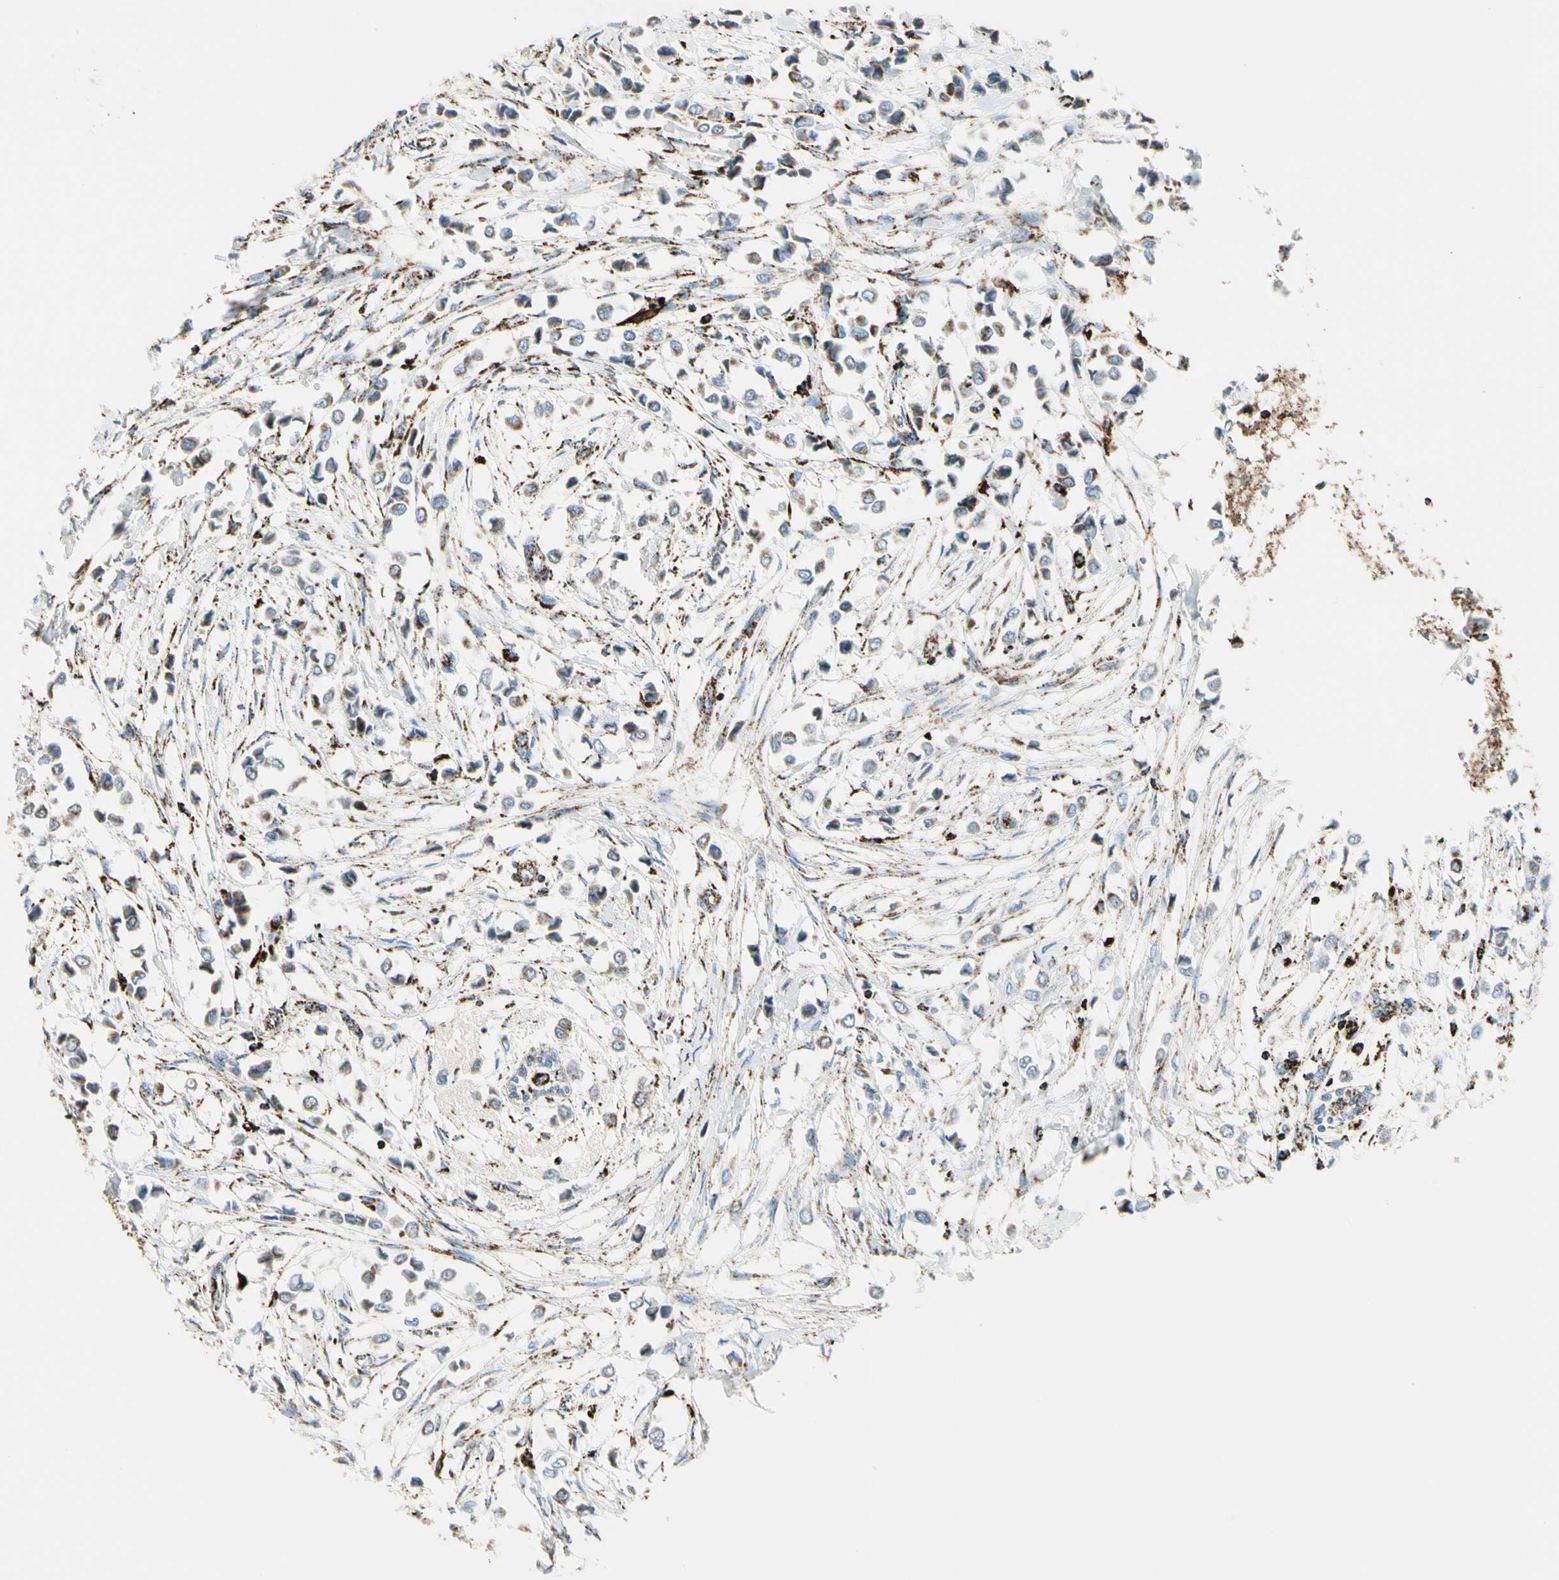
{"staining": {"intensity": "weak", "quantity": "25%-75%", "location": "cytoplasmic/membranous"}, "tissue": "breast cancer", "cell_type": "Tumor cells", "image_type": "cancer", "snomed": [{"axis": "morphology", "description": "Lobular carcinoma"}, {"axis": "topography", "description": "Breast"}], "caption": "Tumor cells reveal weak cytoplasmic/membranous positivity in about 25%-75% of cells in breast lobular carcinoma. The protein is stained brown, and the nuclei are stained in blue (DAB IHC with brightfield microscopy, high magnification).", "gene": "ME2", "patient": {"sex": "female", "age": 51}}